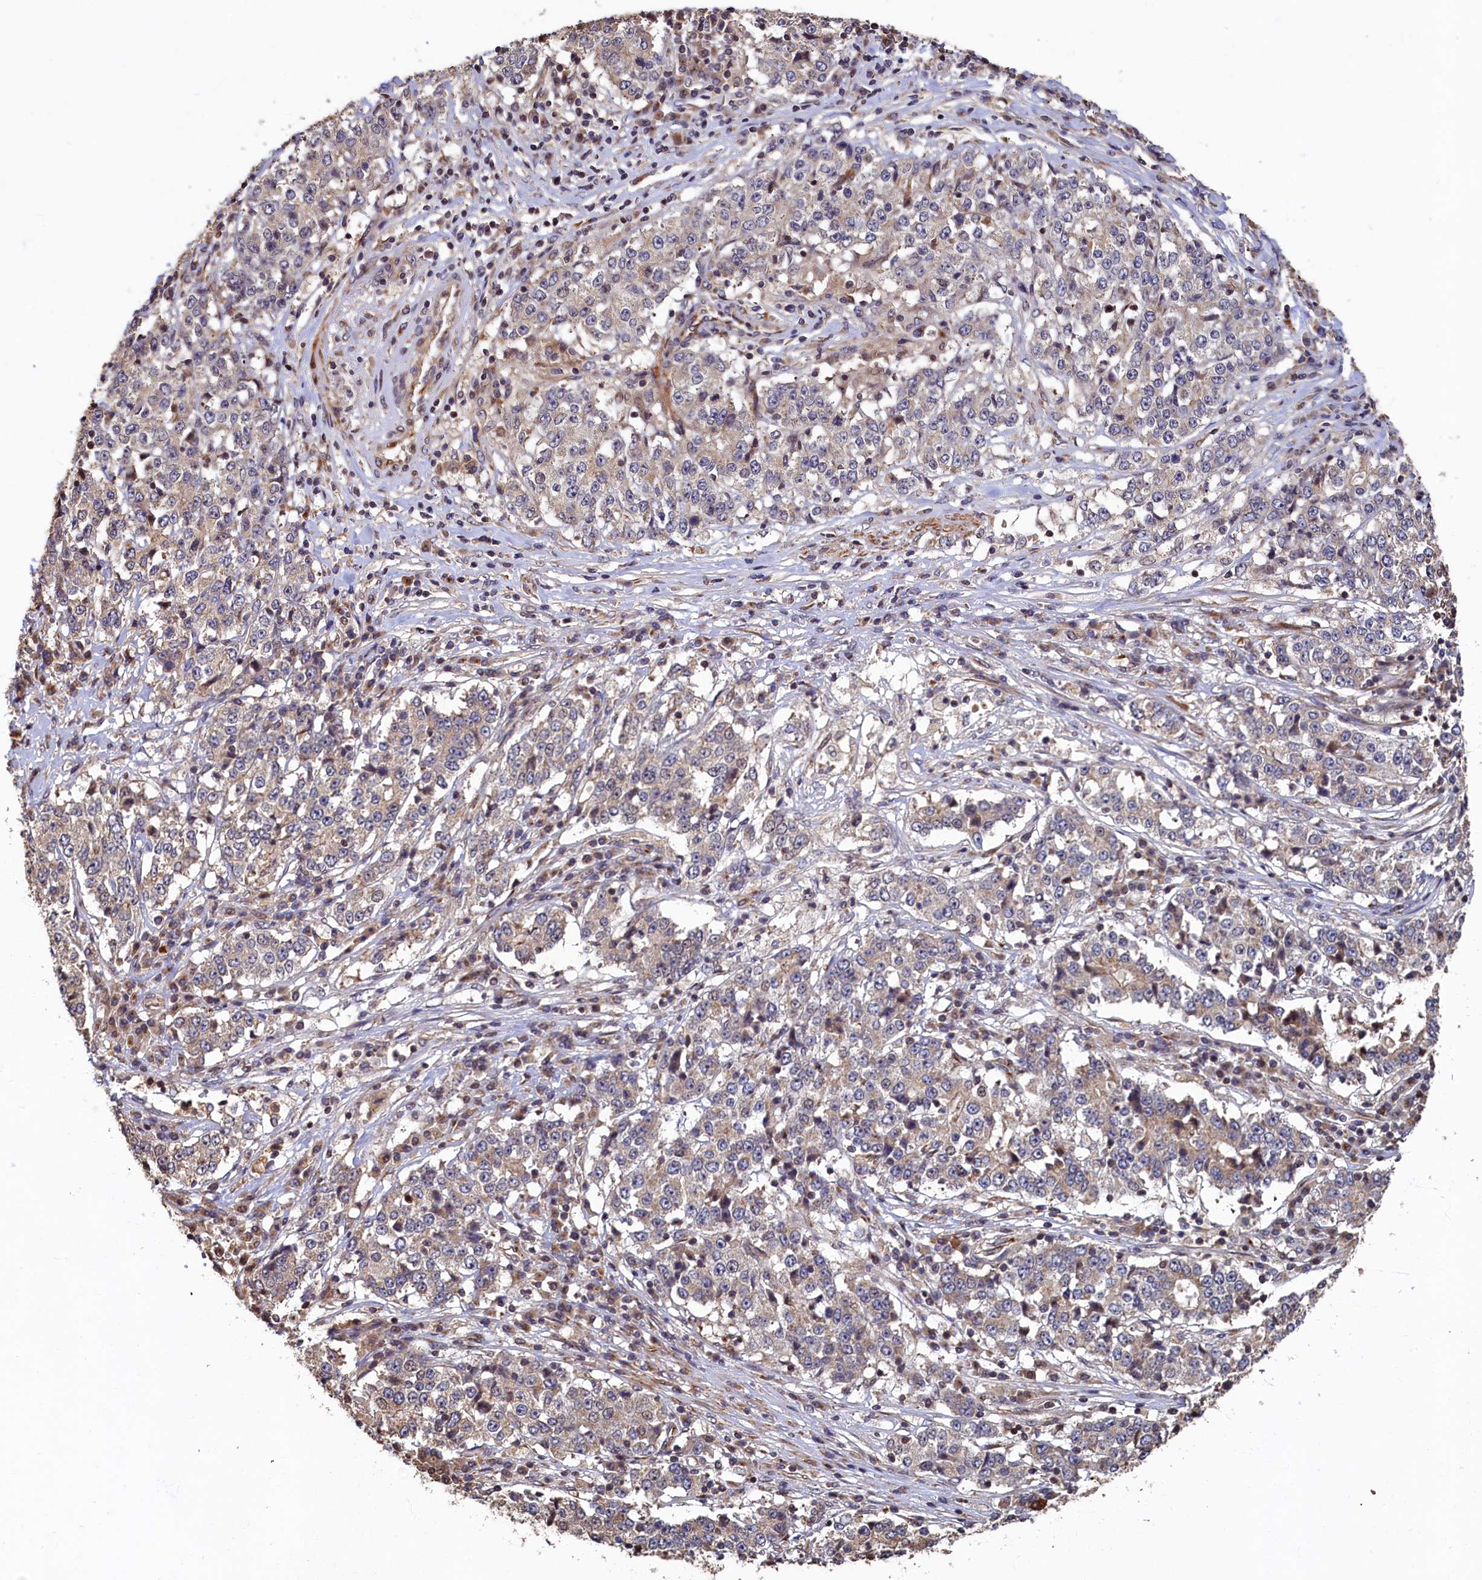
{"staining": {"intensity": "weak", "quantity": "<25%", "location": "cytoplasmic/membranous"}, "tissue": "stomach cancer", "cell_type": "Tumor cells", "image_type": "cancer", "snomed": [{"axis": "morphology", "description": "Adenocarcinoma, NOS"}, {"axis": "topography", "description": "Stomach"}], "caption": "Immunohistochemistry (IHC) of stomach adenocarcinoma exhibits no expression in tumor cells.", "gene": "TMEM181", "patient": {"sex": "male", "age": 59}}